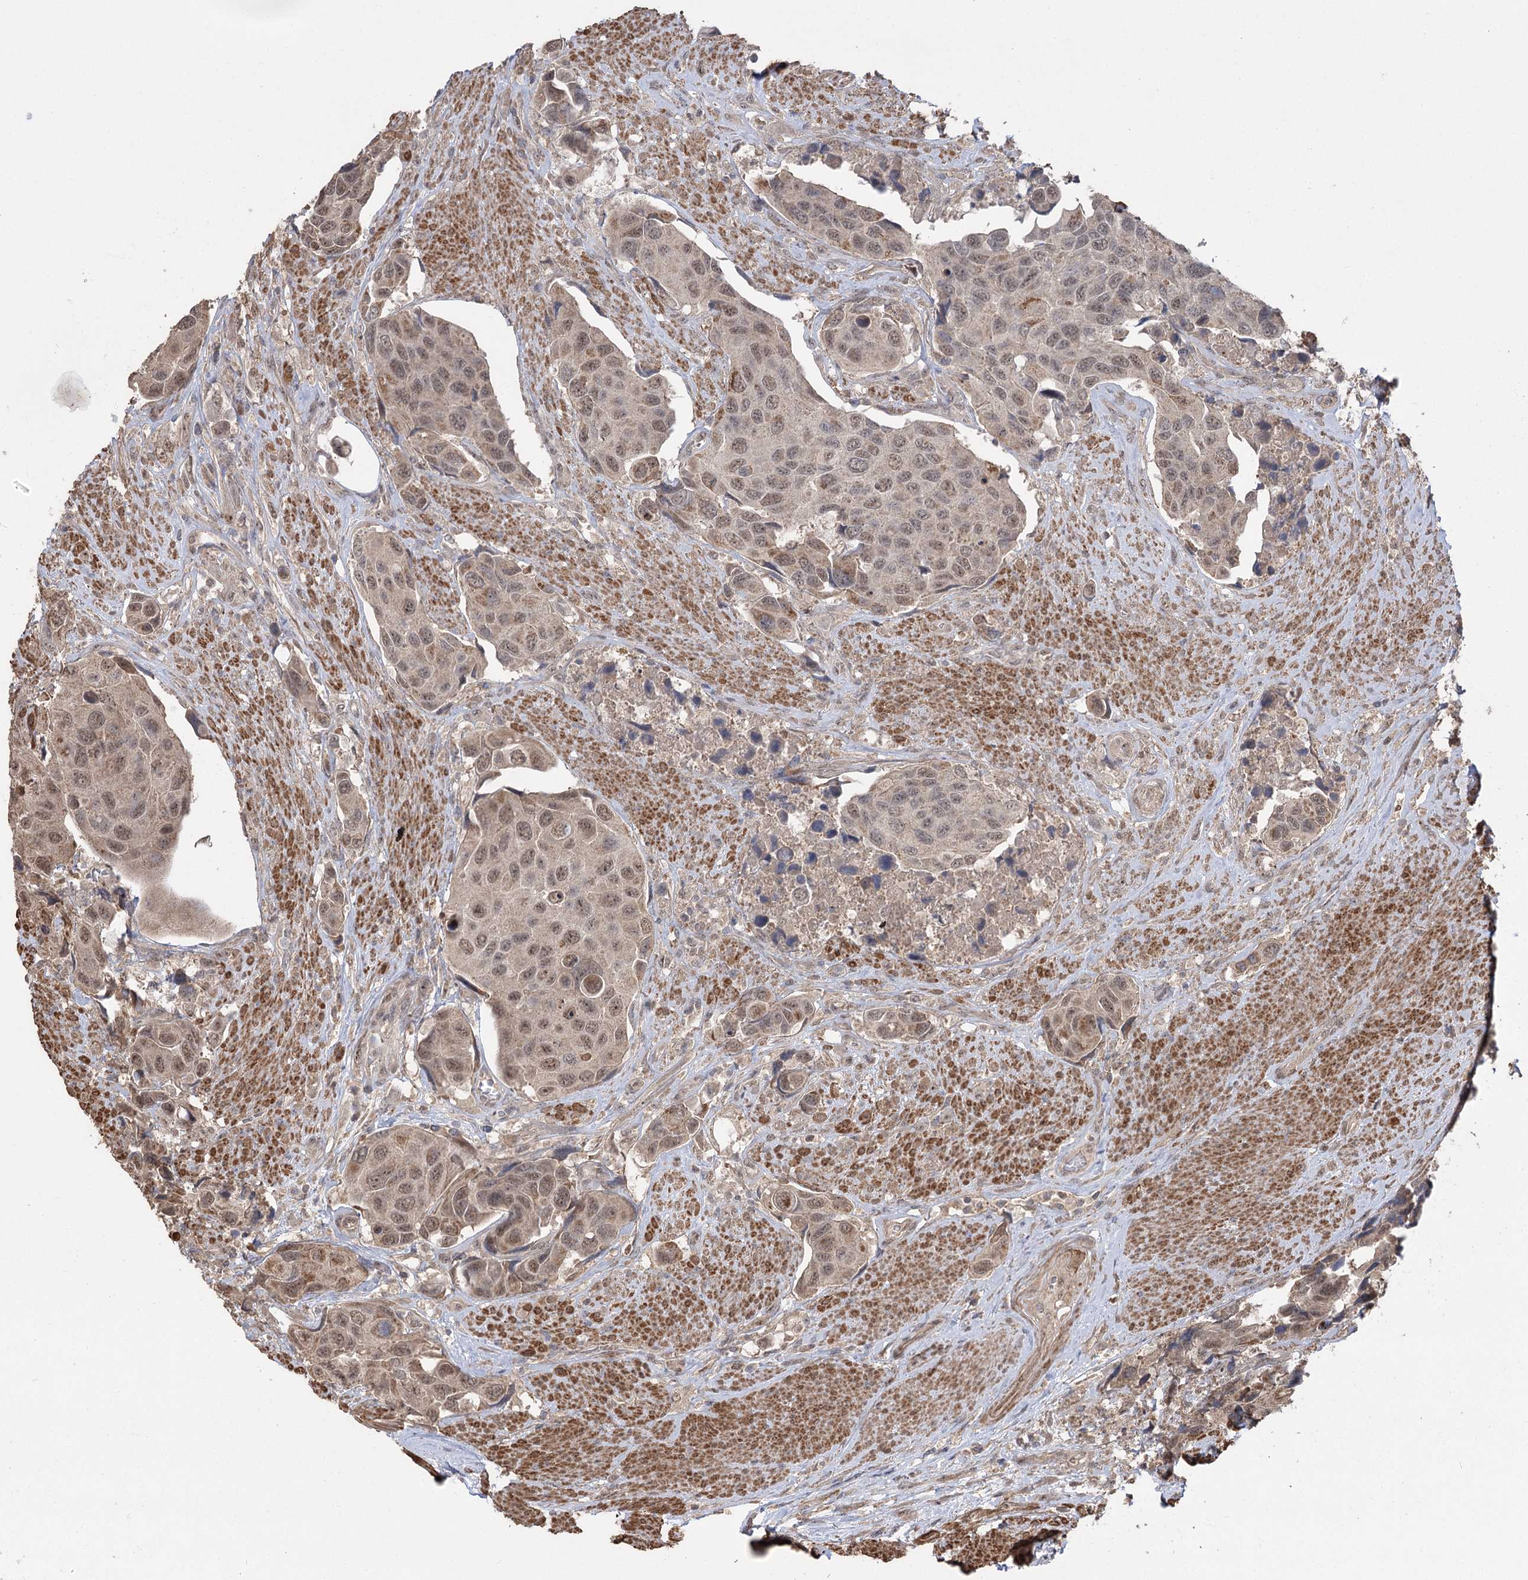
{"staining": {"intensity": "moderate", "quantity": ">75%", "location": "nuclear"}, "tissue": "urothelial cancer", "cell_type": "Tumor cells", "image_type": "cancer", "snomed": [{"axis": "morphology", "description": "Urothelial carcinoma, High grade"}, {"axis": "topography", "description": "Urinary bladder"}], "caption": "Moderate nuclear positivity is identified in approximately >75% of tumor cells in urothelial carcinoma (high-grade).", "gene": "TENM2", "patient": {"sex": "male", "age": 74}}